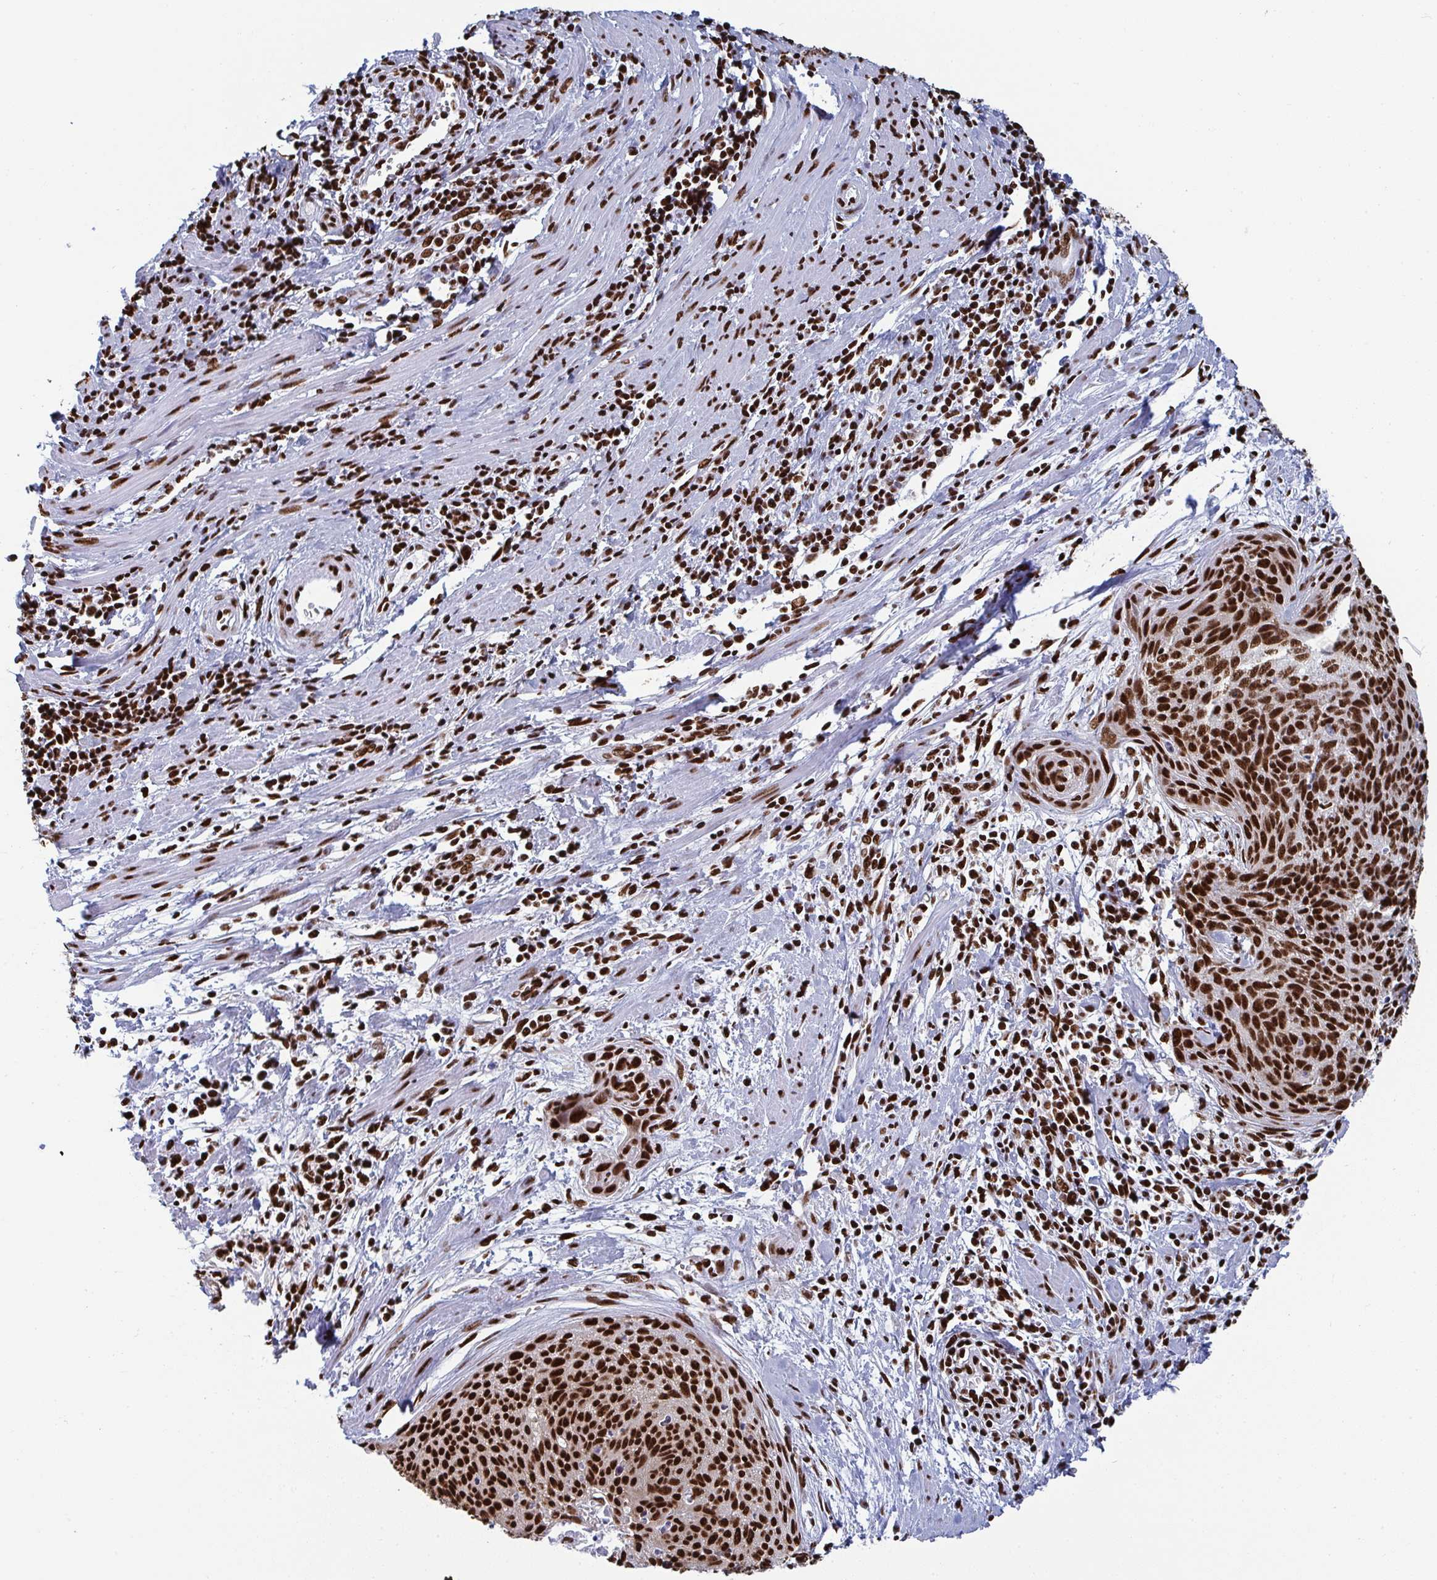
{"staining": {"intensity": "strong", "quantity": ">75%", "location": "nuclear"}, "tissue": "cervical cancer", "cell_type": "Tumor cells", "image_type": "cancer", "snomed": [{"axis": "morphology", "description": "Squamous cell carcinoma, NOS"}, {"axis": "topography", "description": "Cervix"}], "caption": "Cervical squamous cell carcinoma tissue shows strong nuclear expression in approximately >75% of tumor cells", "gene": "GAR1", "patient": {"sex": "female", "age": 55}}